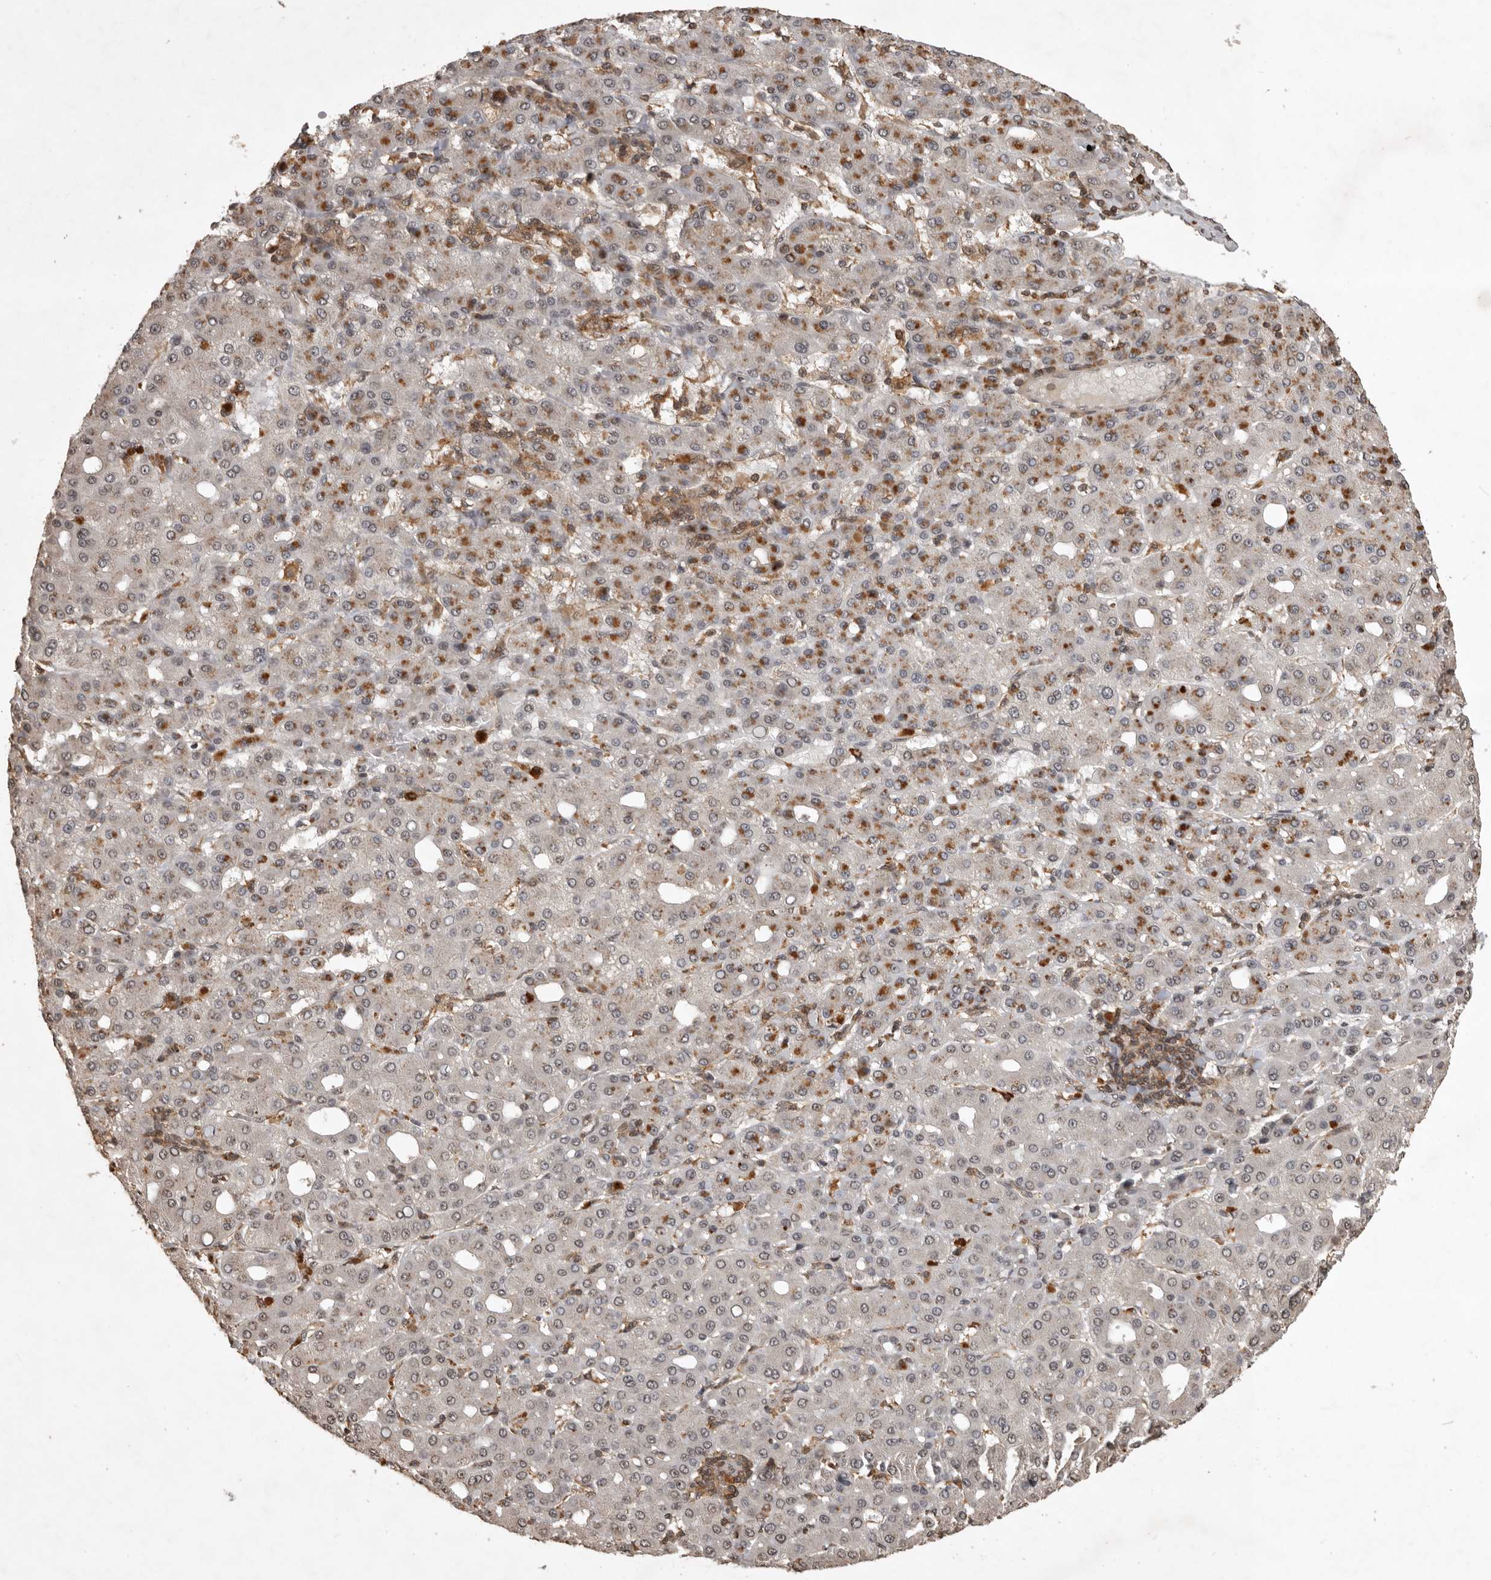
{"staining": {"intensity": "moderate", "quantity": "25%-75%", "location": "cytoplasmic/membranous"}, "tissue": "liver cancer", "cell_type": "Tumor cells", "image_type": "cancer", "snomed": [{"axis": "morphology", "description": "Carcinoma, Hepatocellular, NOS"}, {"axis": "topography", "description": "Liver"}], "caption": "Immunohistochemistry histopathology image of human hepatocellular carcinoma (liver) stained for a protein (brown), which shows medium levels of moderate cytoplasmic/membranous positivity in approximately 25%-75% of tumor cells.", "gene": "CBLL1", "patient": {"sex": "male", "age": 65}}